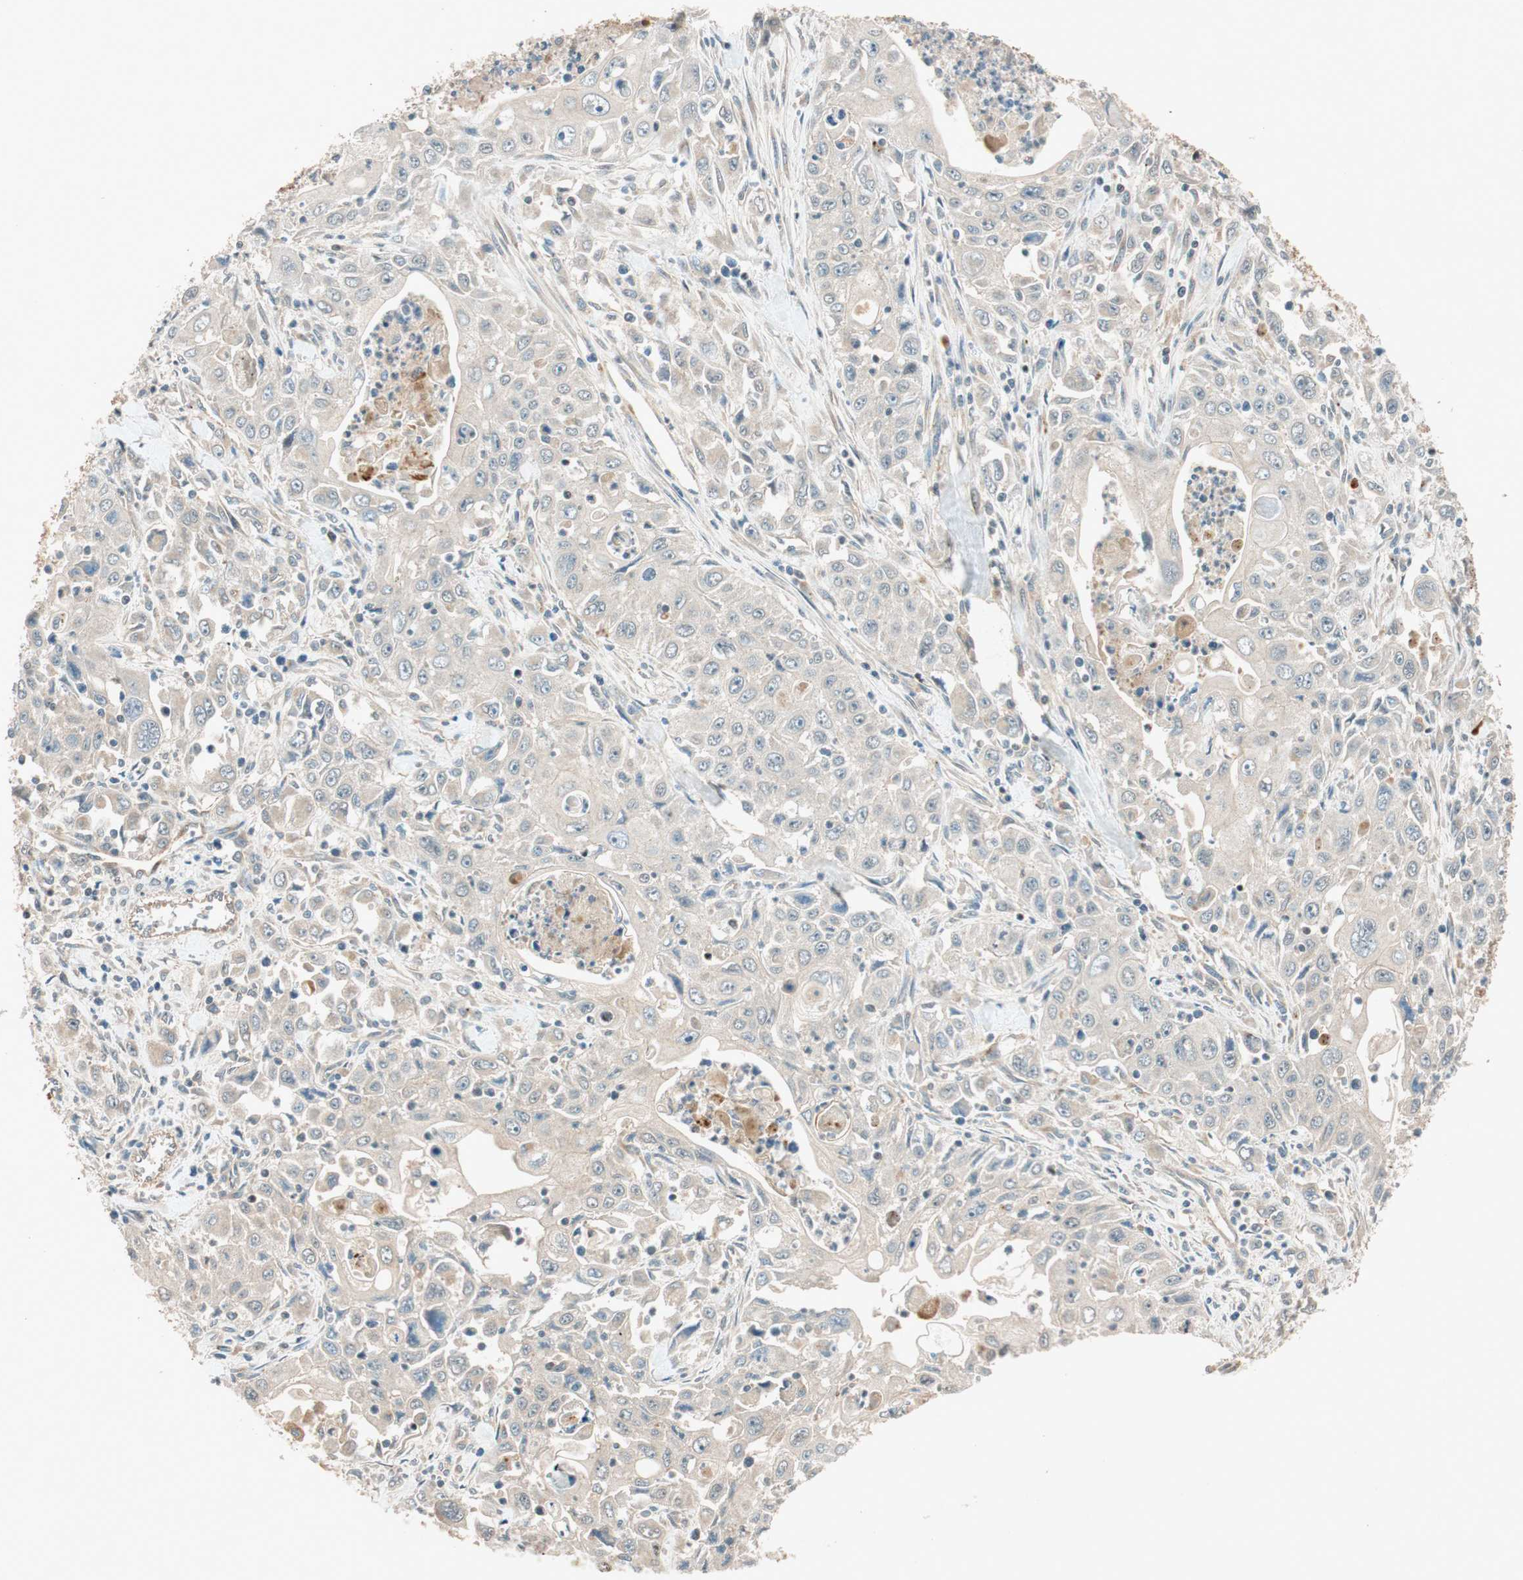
{"staining": {"intensity": "negative", "quantity": "none", "location": "none"}, "tissue": "pancreatic cancer", "cell_type": "Tumor cells", "image_type": "cancer", "snomed": [{"axis": "morphology", "description": "Adenocarcinoma, NOS"}, {"axis": "topography", "description": "Pancreas"}], "caption": "Tumor cells show no significant protein expression in pancreatic adenocarcinoma.", "gene": "EPHA6", "patient": {"sex": "male", "age": 70}}